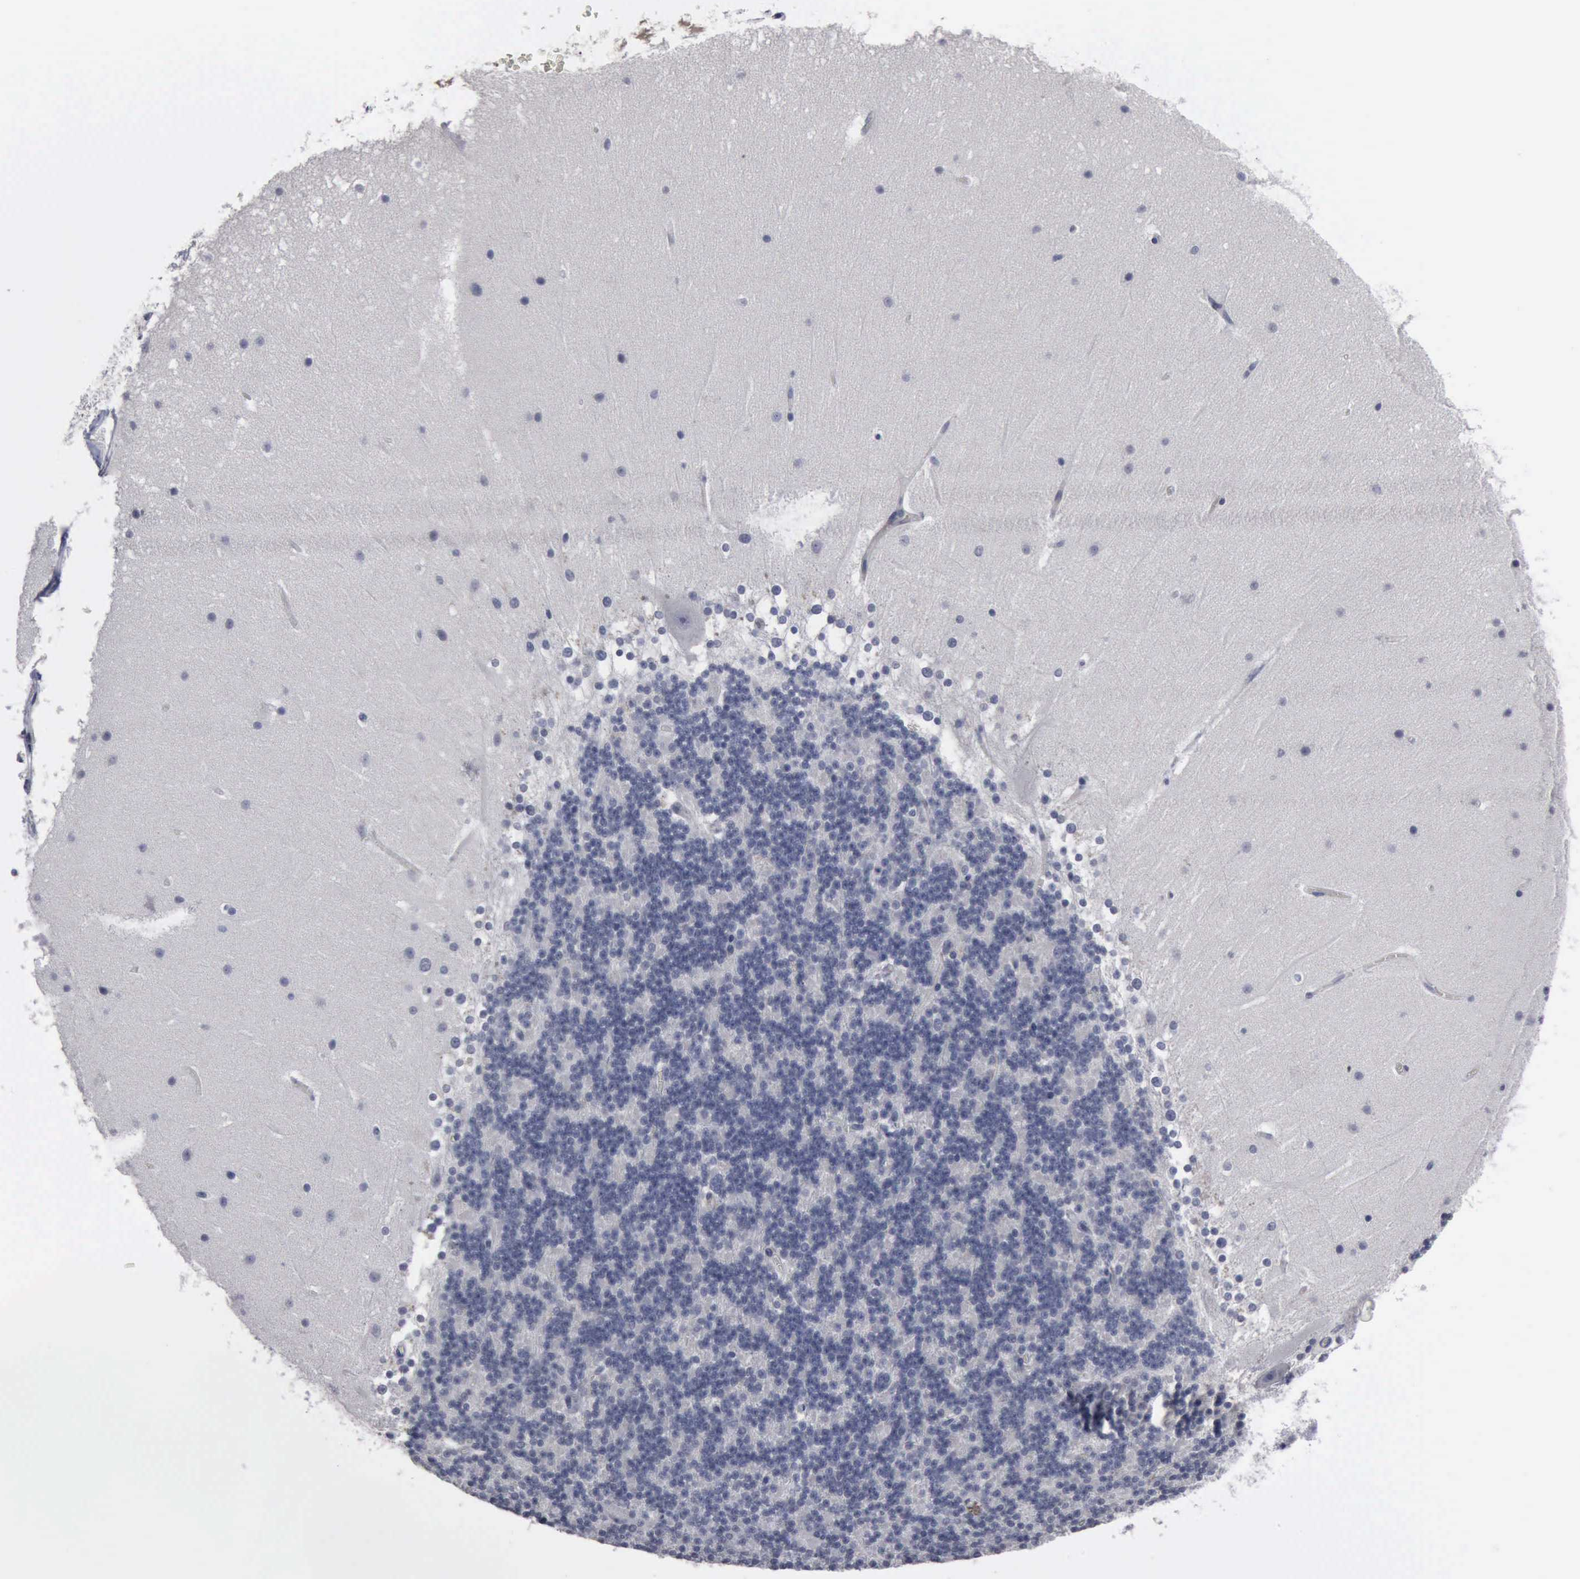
{"staining": {"intensity": "negative", "quantity": "none", "location": "none"}, "tissue": "cerebellum", "cell_type": "Cells in granular layer", "image_type": "normal", "snomed": [{"axis": "morphology", "description": "Normal tissue, NOS"}, {"axis": "topography", "description": "Cerebellum"}], "caption": "Cells in granular layer show no significant protein positivity in benign cerebellum.", "gene": "MYO18B", "patient": {"sex": "female", "age": 19}}